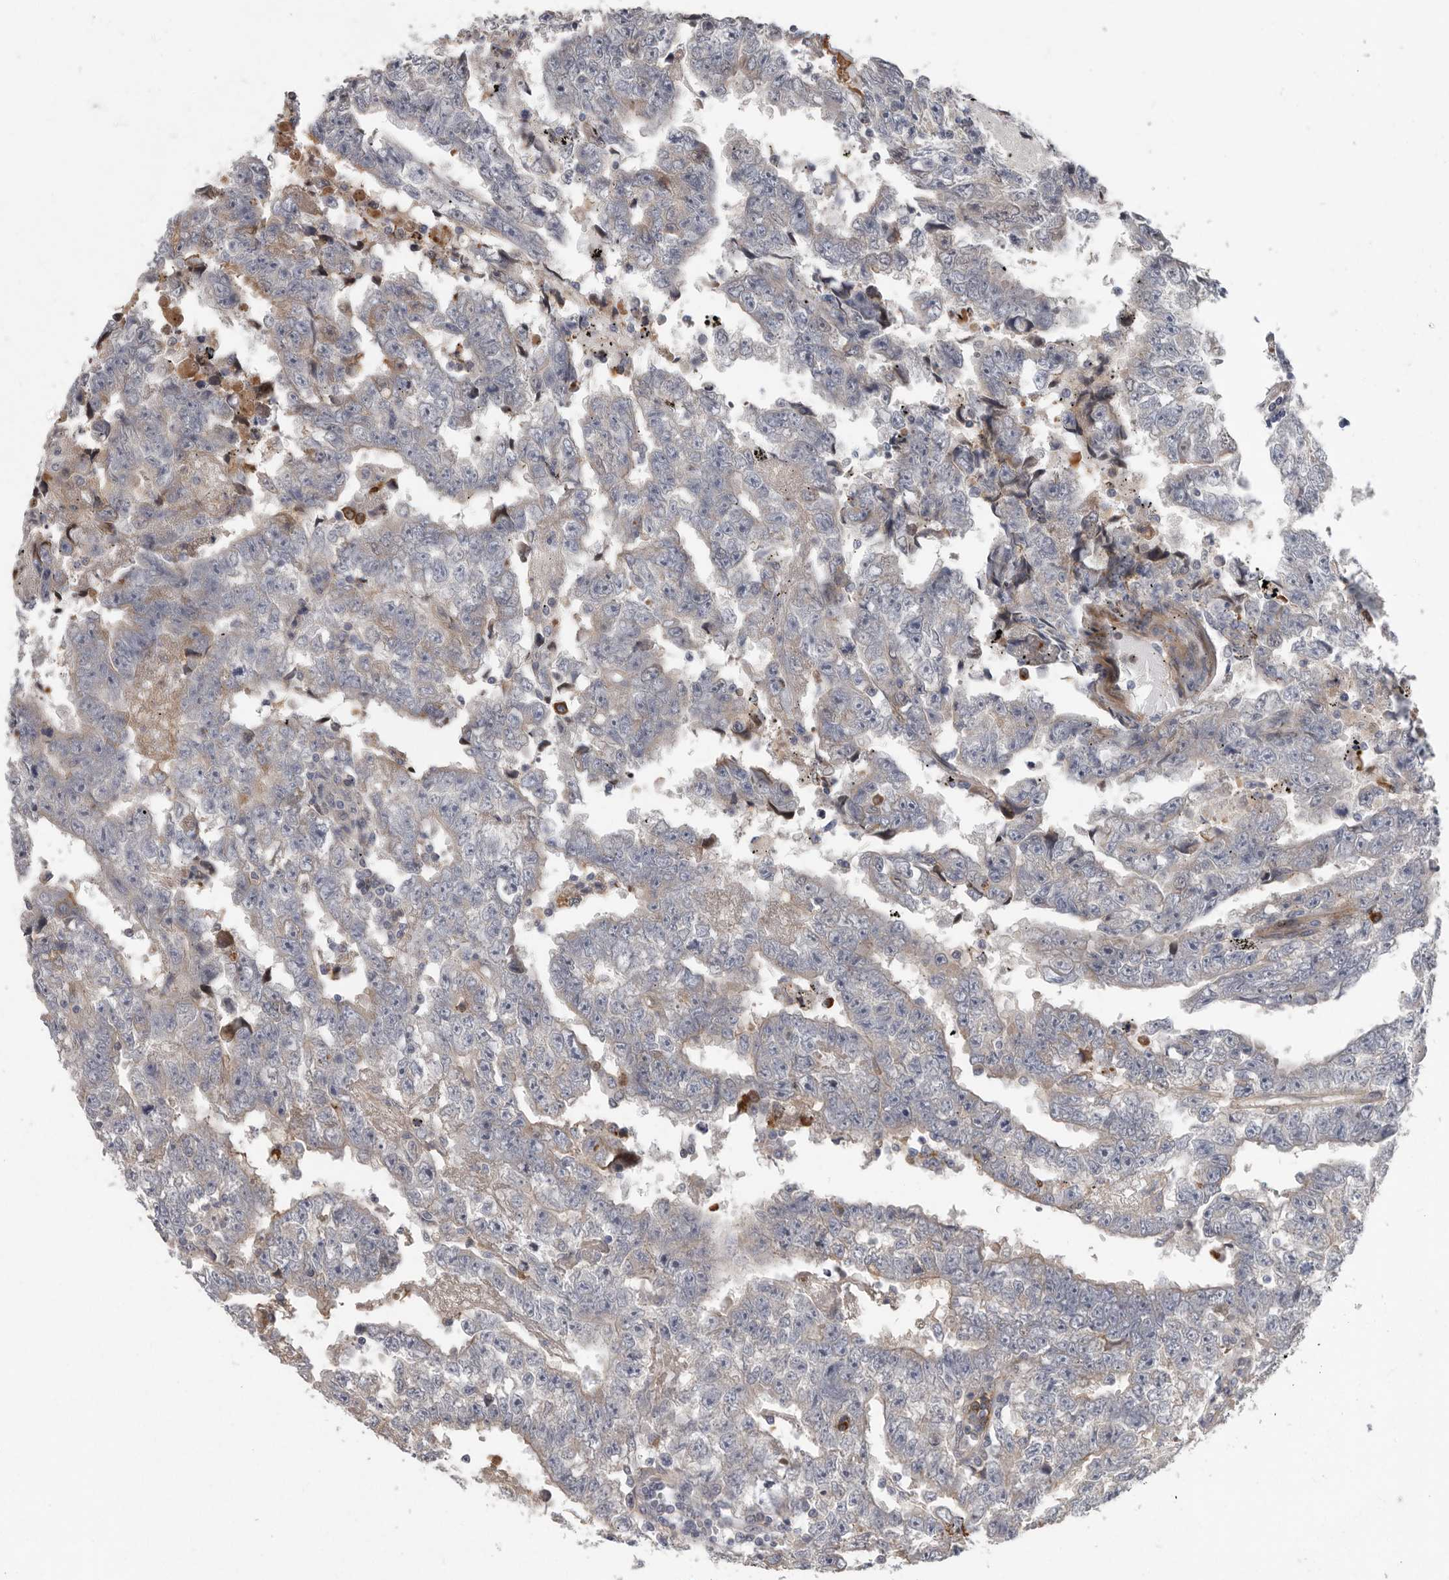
{"staining": {"intensity": "moderate", "quantity": "<25%", "location": "cytoplasmic/membranous"}, "tissue": "testis cancer", "cell_type": "Tumor cells", "image_type": "cancer", "snomed": [{"axis": "morphology", "description": "Carcinoma, Embryonal, NOS"}, {"axis": "topography", "description": "Testis"}], "caption": "Testis cancer stained for a protein (brown) displays moderate cytoplasmic/membranous positive positivity in approximately <25% of tumor cells.", "gene": "ATXN3L", "patient": {"sex": "male", "age": 25}}